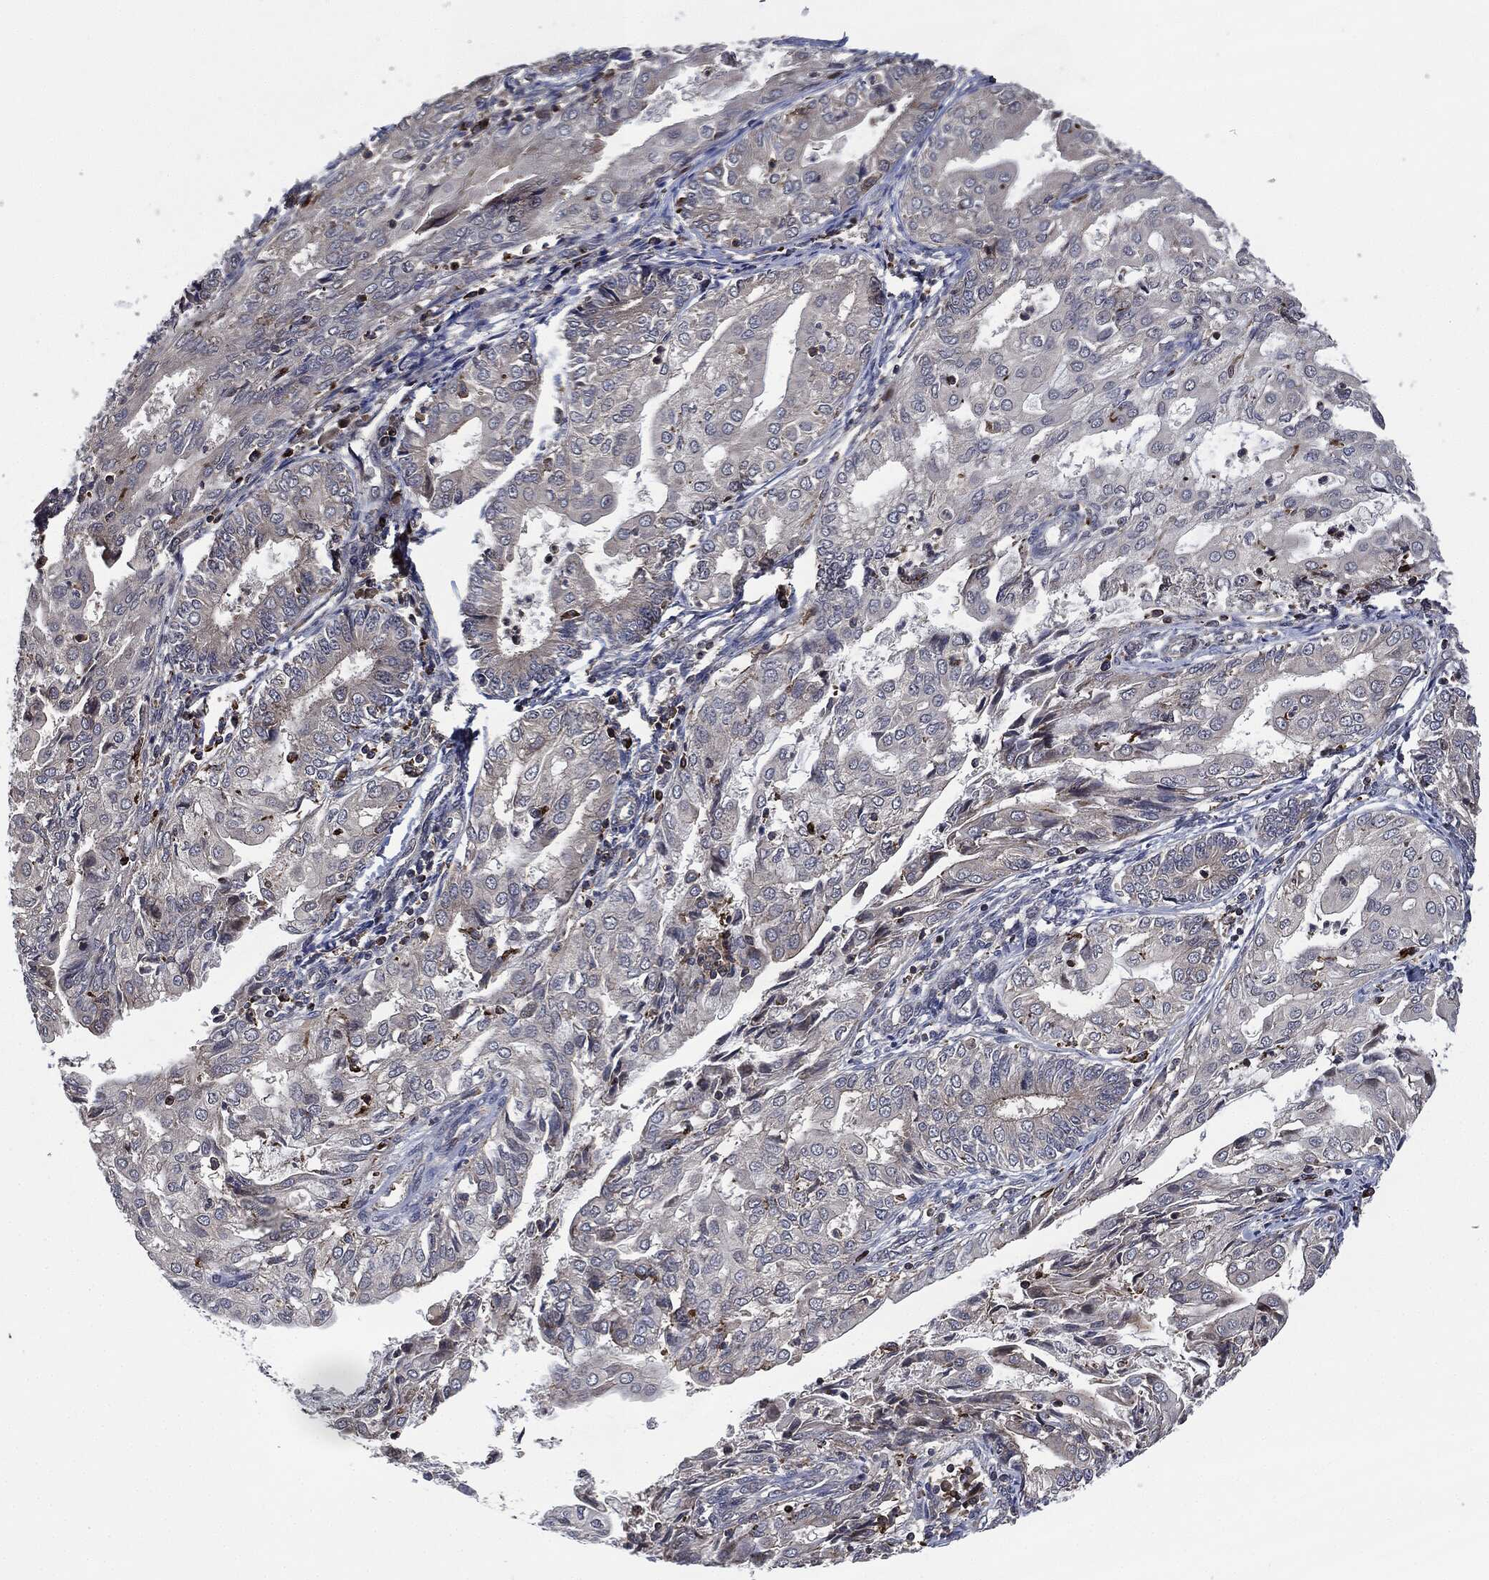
{"staining": {"intensity": "negative", "quantity": "none", "location": "none"}, "tissue": "endometrial cancer", "cell_type": "Tumor cells", "image_type": "cancer", "snomed": [{"axis": "morphology", "description": "Adenocarcinoma, NOS"}, {"axis": "topography", "description": "Endometrium"}], "caption": "Immunohistochemical staining of endometrial cancer exhibits no significant positivity in tumor cells.", "gene": "UBR1", "patient": {"sex": "female", "age": 68}}